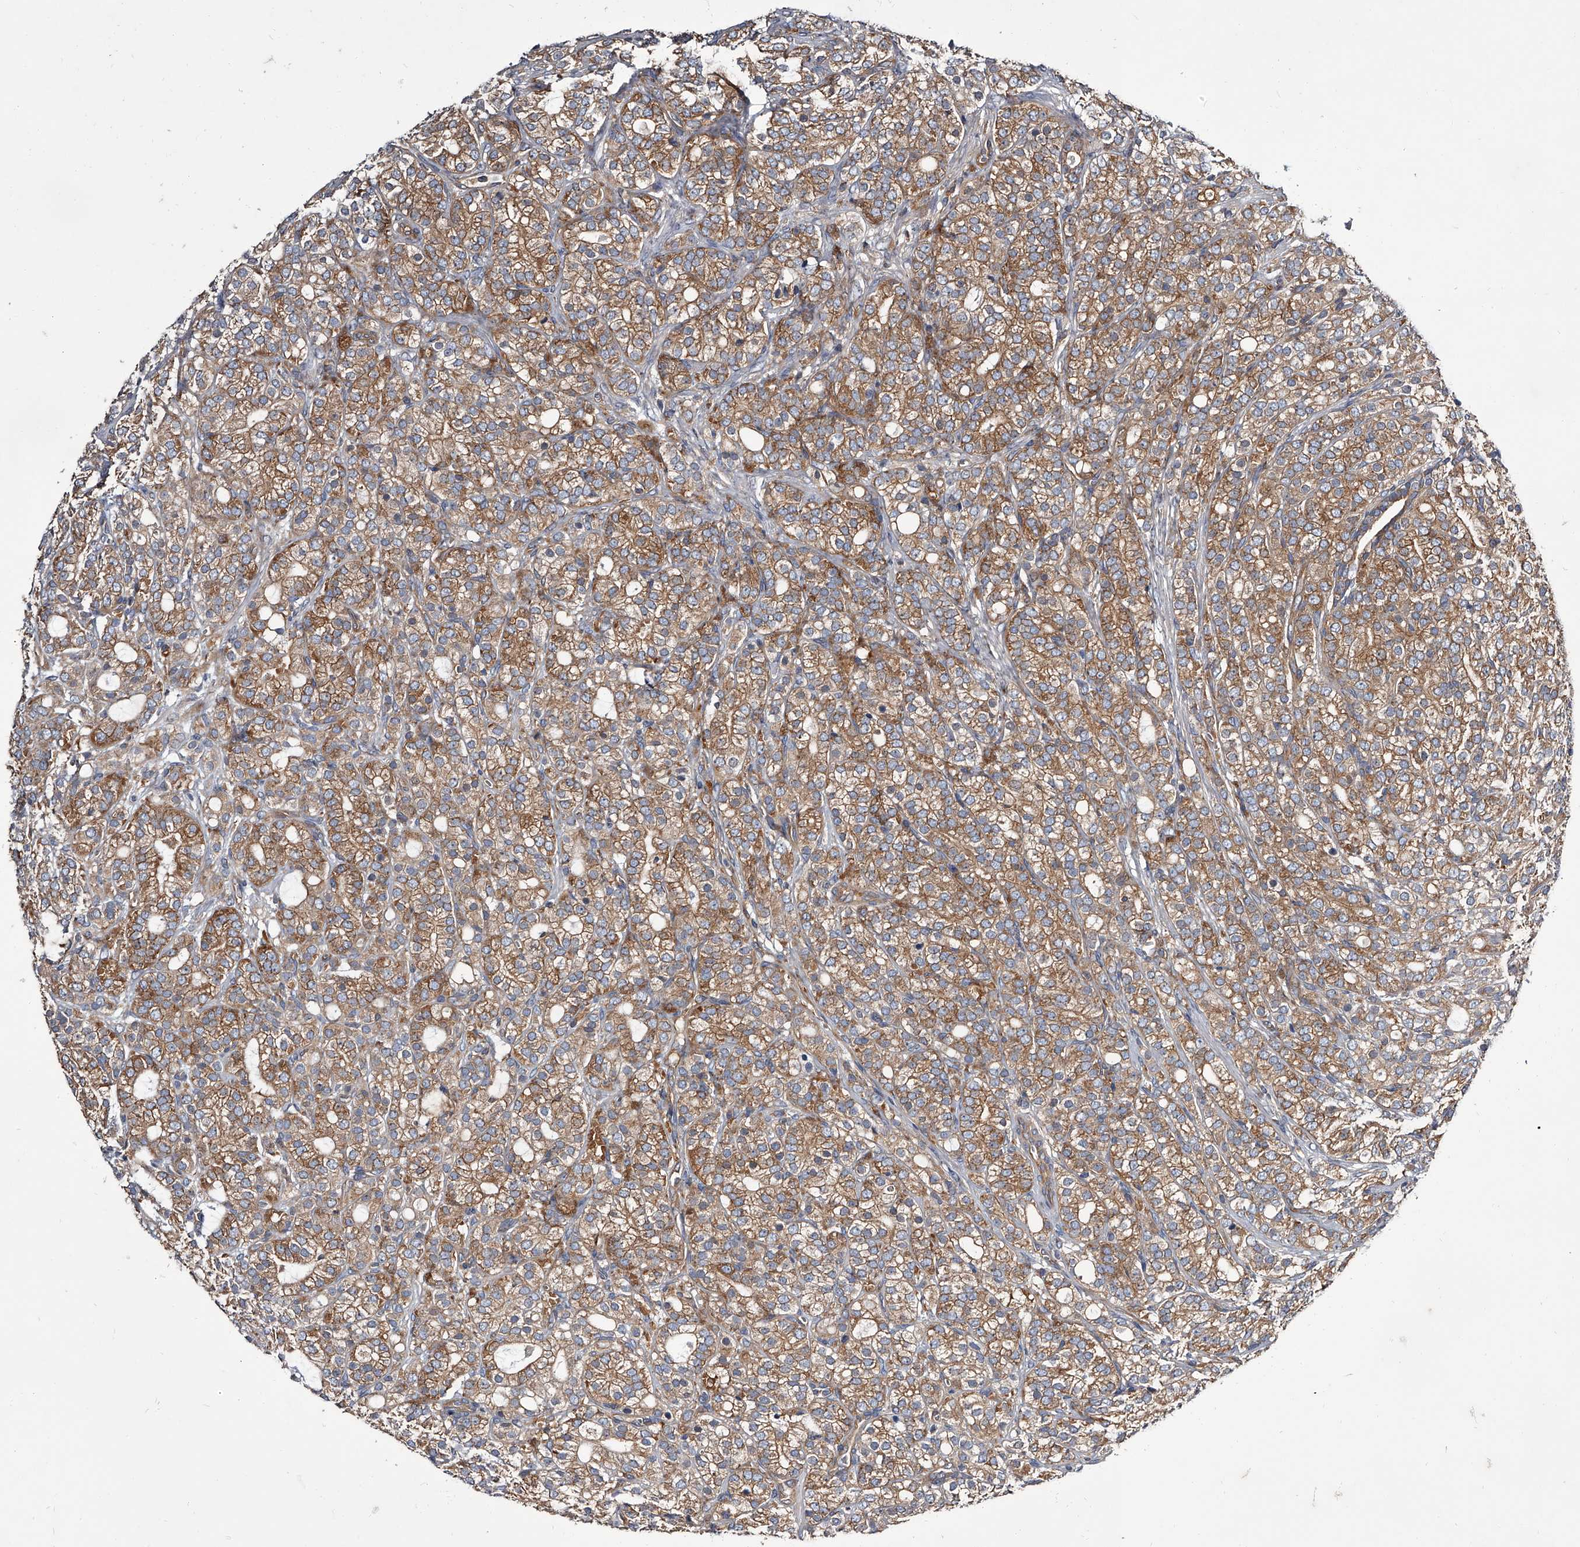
{"staining": {"intensity": "moderate", "quantity": ">75%", "location": "cytoplasmic/membranous"}, "tissue": "prostate cancer", "cell_type": "Tumor cells", "image_type": "cancer", "snomed": [{"axis": "morphology", "description": "Adenocarcinoma, High grade"}, {"axis": "topography", "description": "Prostate"}], "caption": "Prostate cancer stained for a protein (brown) displays moderate cytoplasmic/membranous positive positivity in approximately >75% of tumor cells.", "gene": "GAPVD1", "patient": {"sex": "male", "age": 57}}